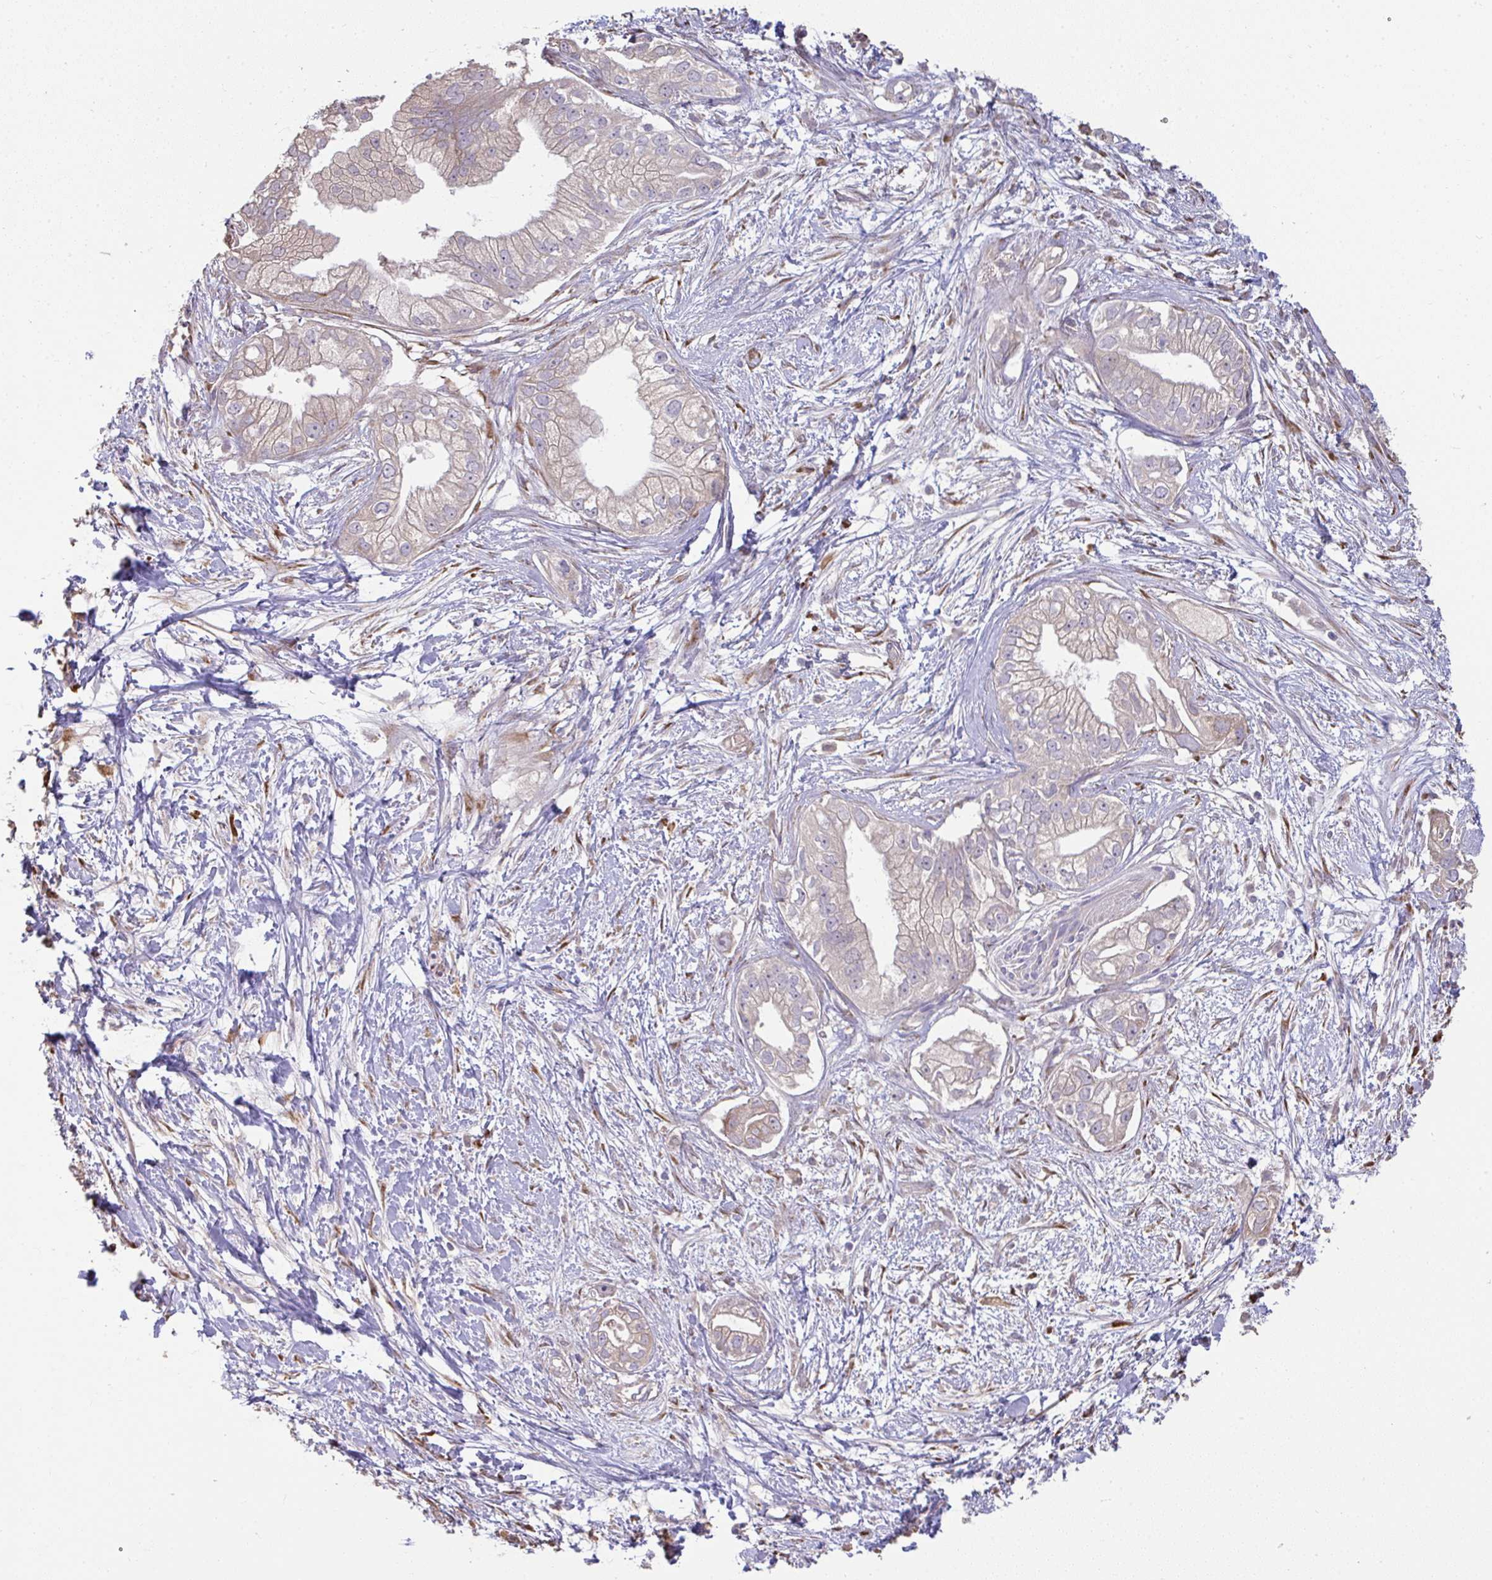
{"staining": {"intensity": "moderate", "quantity": "<25%", "location": "cytoplasmic/membranous"}, "tissue": "pancreatic cancer", "cell_type": "Tumor cells", "image_type": "cancer", "snomed": [{"axis": "morphology", "description": "Adenocarcinoma, NOS"}, {"axis": "topography", "description": "Pancreas"}], "caption": "Protein expression by IHC reveals moderate cytoplasmic/membranous expression in about <25% of tumor cells in pancreatic cancer (adenocarcinoma). The protein is shown in brown color, while the nuclei are stained blue.", "gene": "BRINP3", "patient": {"sex": "male", "age": 70}}